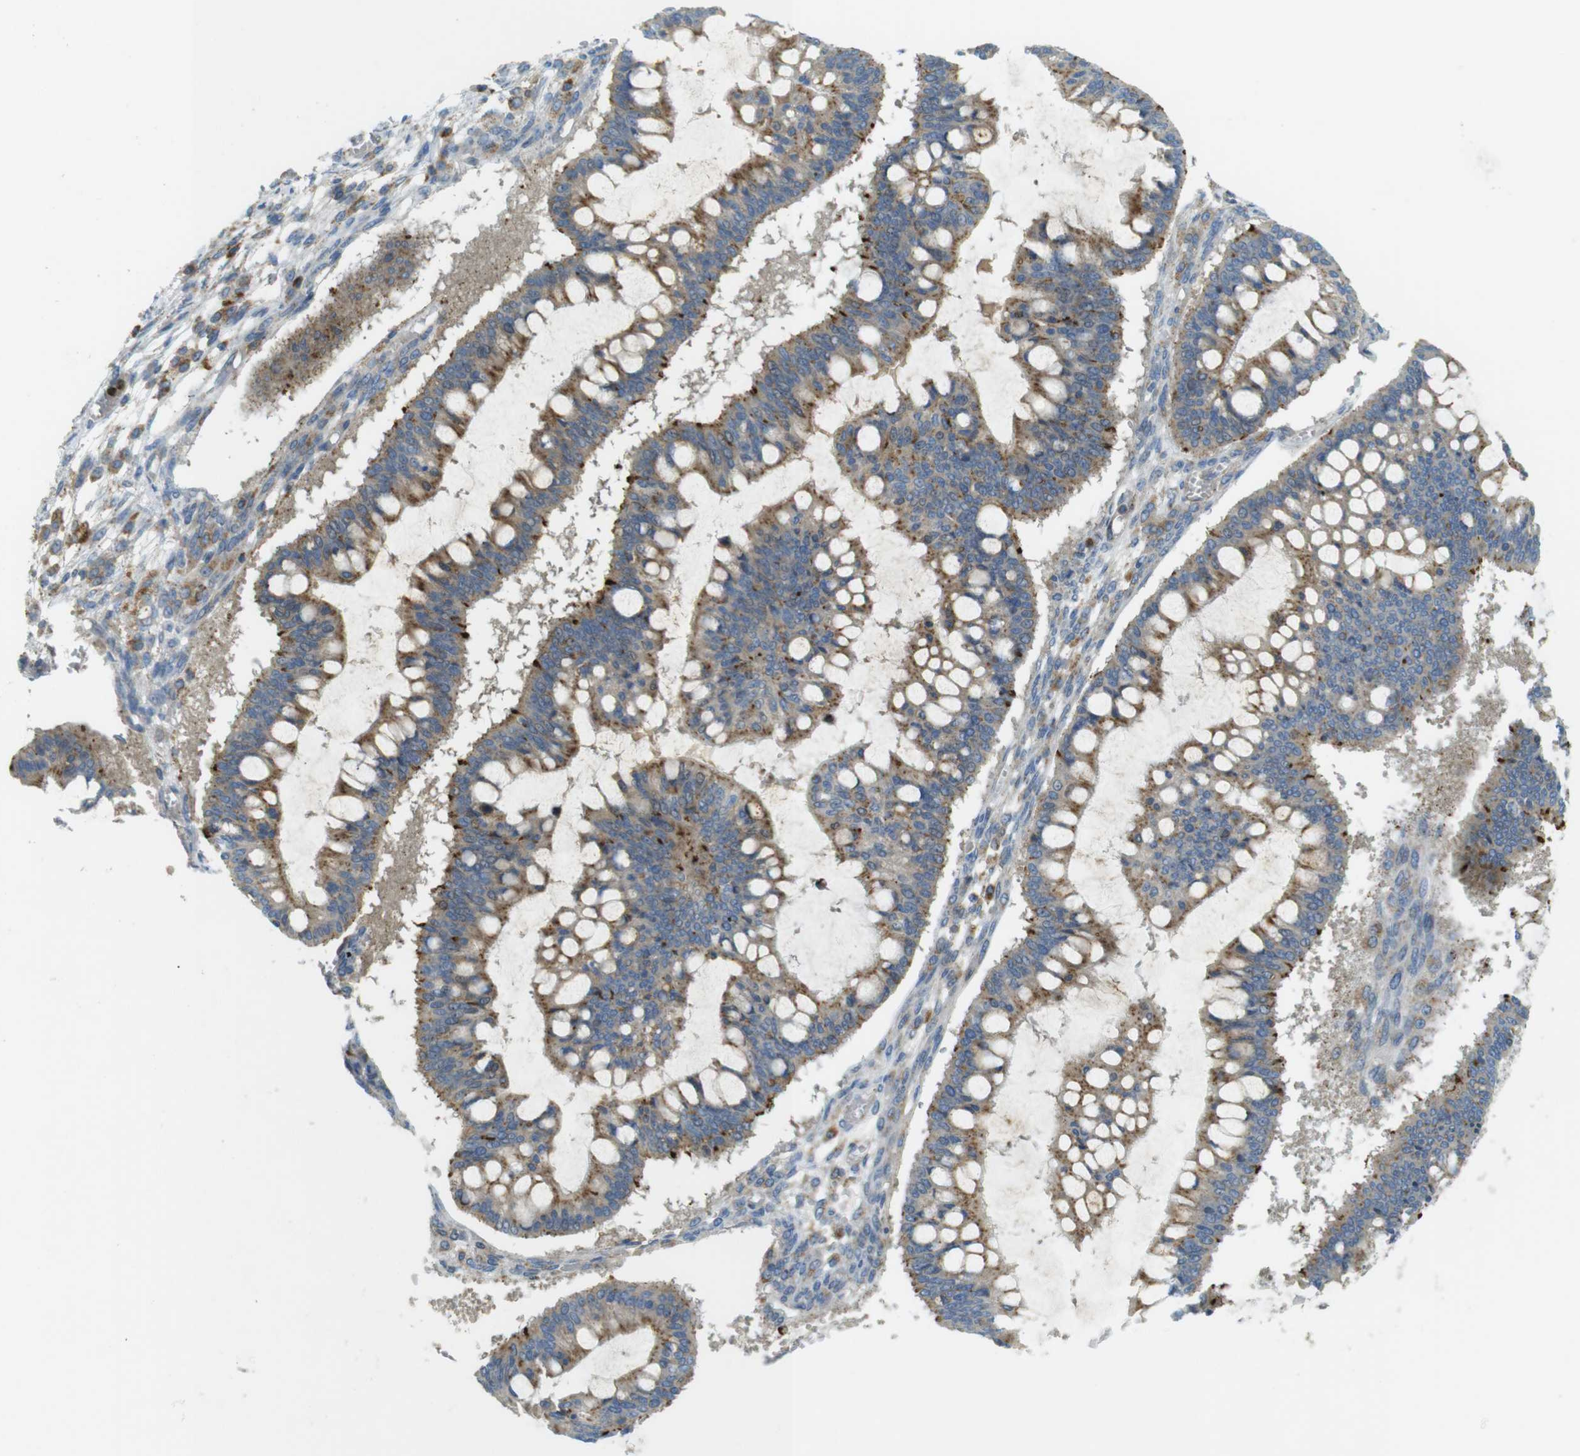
{"staining": {"intensity": "moderate", "quantity": ">75%", "location": "cytoplasmic/membranous"}, "tissue": "ovarian cancer", "cell_type": "Tumor cells", "image_type": "cancer", "snomed": [{"axis": "morphology", "description": "Cystadenocarcinoma, mucinous, NOS"}, {"axis": "topography", "description": "Ovary"}], "caption": "Immunohistochemical staining of human ovarian cancer (mucinous cystadenocarcinoma) reveals medium levels of moderate cytoplasmic/membranous staining in approximately >75% of tumor cells.", "gene": "LAMP1", "patient": {"sex": "female", "age": 73}}